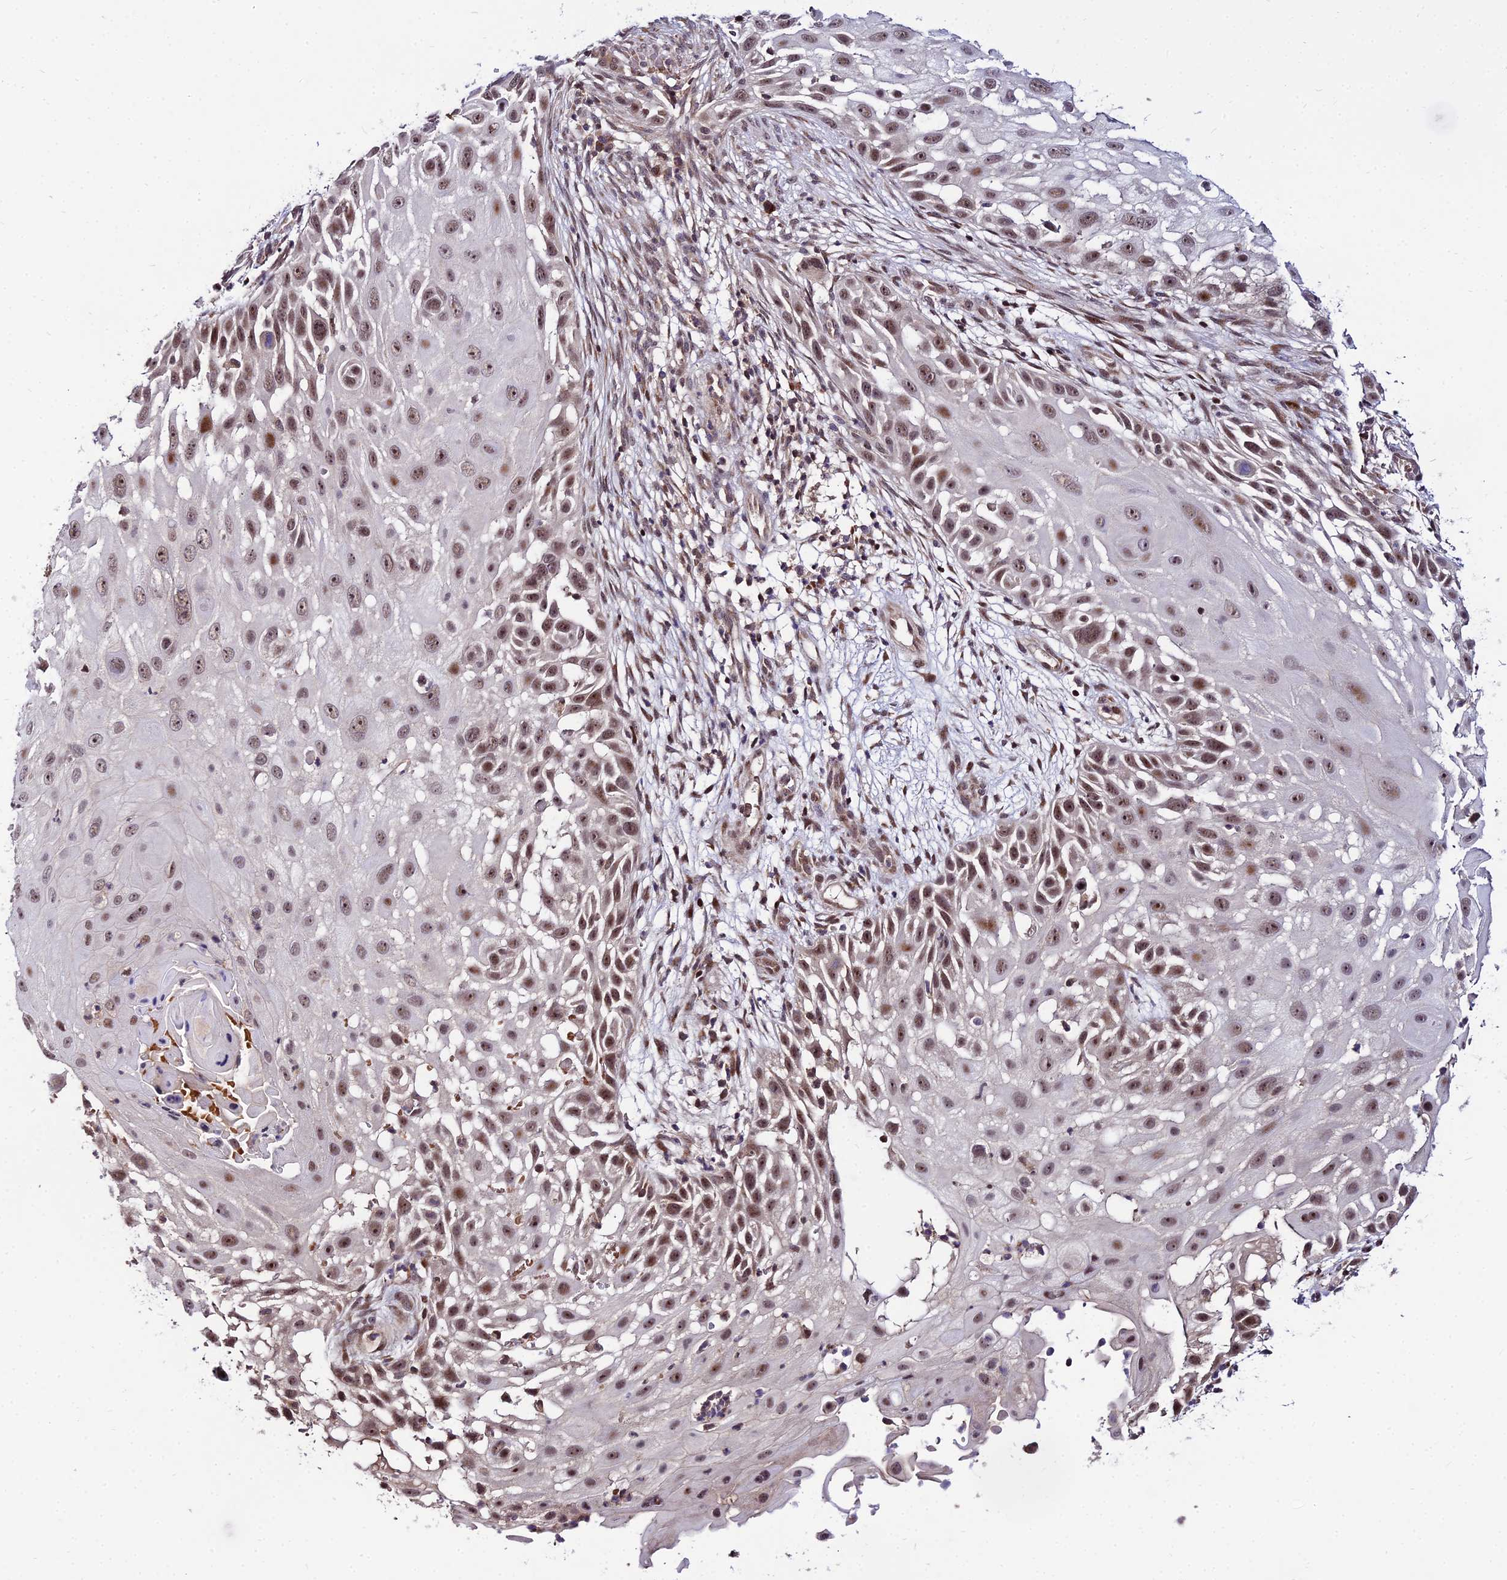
{"staining": {"intensity": "moderate", "quantity": ">75%", "location": "nuclear"}, "tissue": "skin cancer", "cell_type": "Tumor cells", "image_type": "cancer", "snomed": [{"axis": "morphology", "description": "Squamous cell carcinoma, NOS"}, {"axis": "topography", "description": "Skin"}], "caption": "Protein staining demonstrates moderate nuclear positivity in about >75% of tumor cells in skin cancer (squamous cell carcinoma).", "gene": "CIB3", "patient": {"sex": "female", "age": 44}}